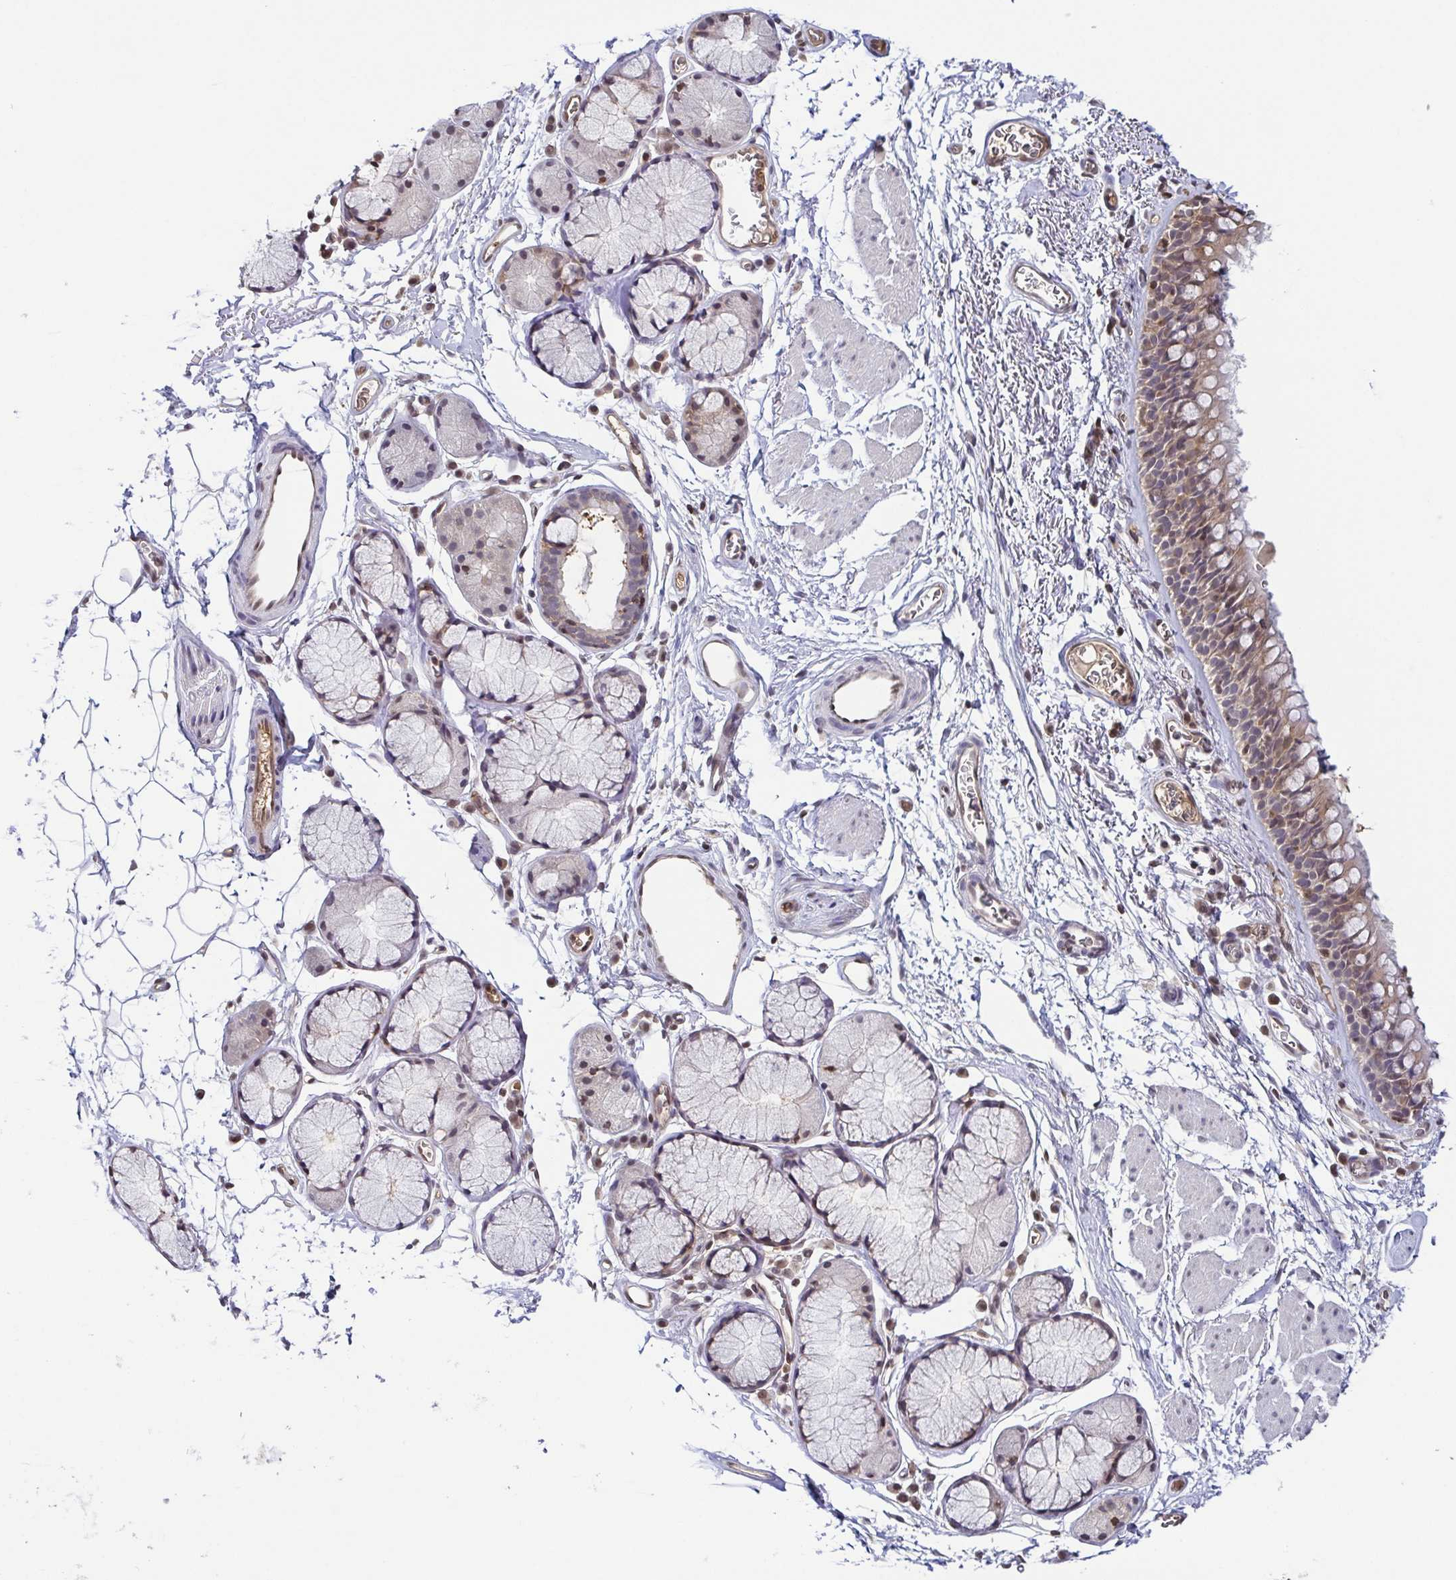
{"staining": {"intensity": "moderate", "quantity": ">75%", "location": "cytoplasmic/membranous,nuclear"}, "tissue": "bronchus", "cell_type": "Respiratory epithelial cells", "image_type": "normal", "snomed": [{"axis": "morphology", "description": "Normal tissue, NOS"}, {"axis": "topography", "description": "Cartilage tissue"}, {"axis": "topography", "description": "Bronchus"}], "caption": "Unremarkable bronchus reveals moderate cytoplasmic/membranous,nuclear expression in about >75% of respiratory epithelial cells, visualized by immunohistochemistry.", "gene": "PSMB9", "patient": {"sex": "female", "age": 79}}